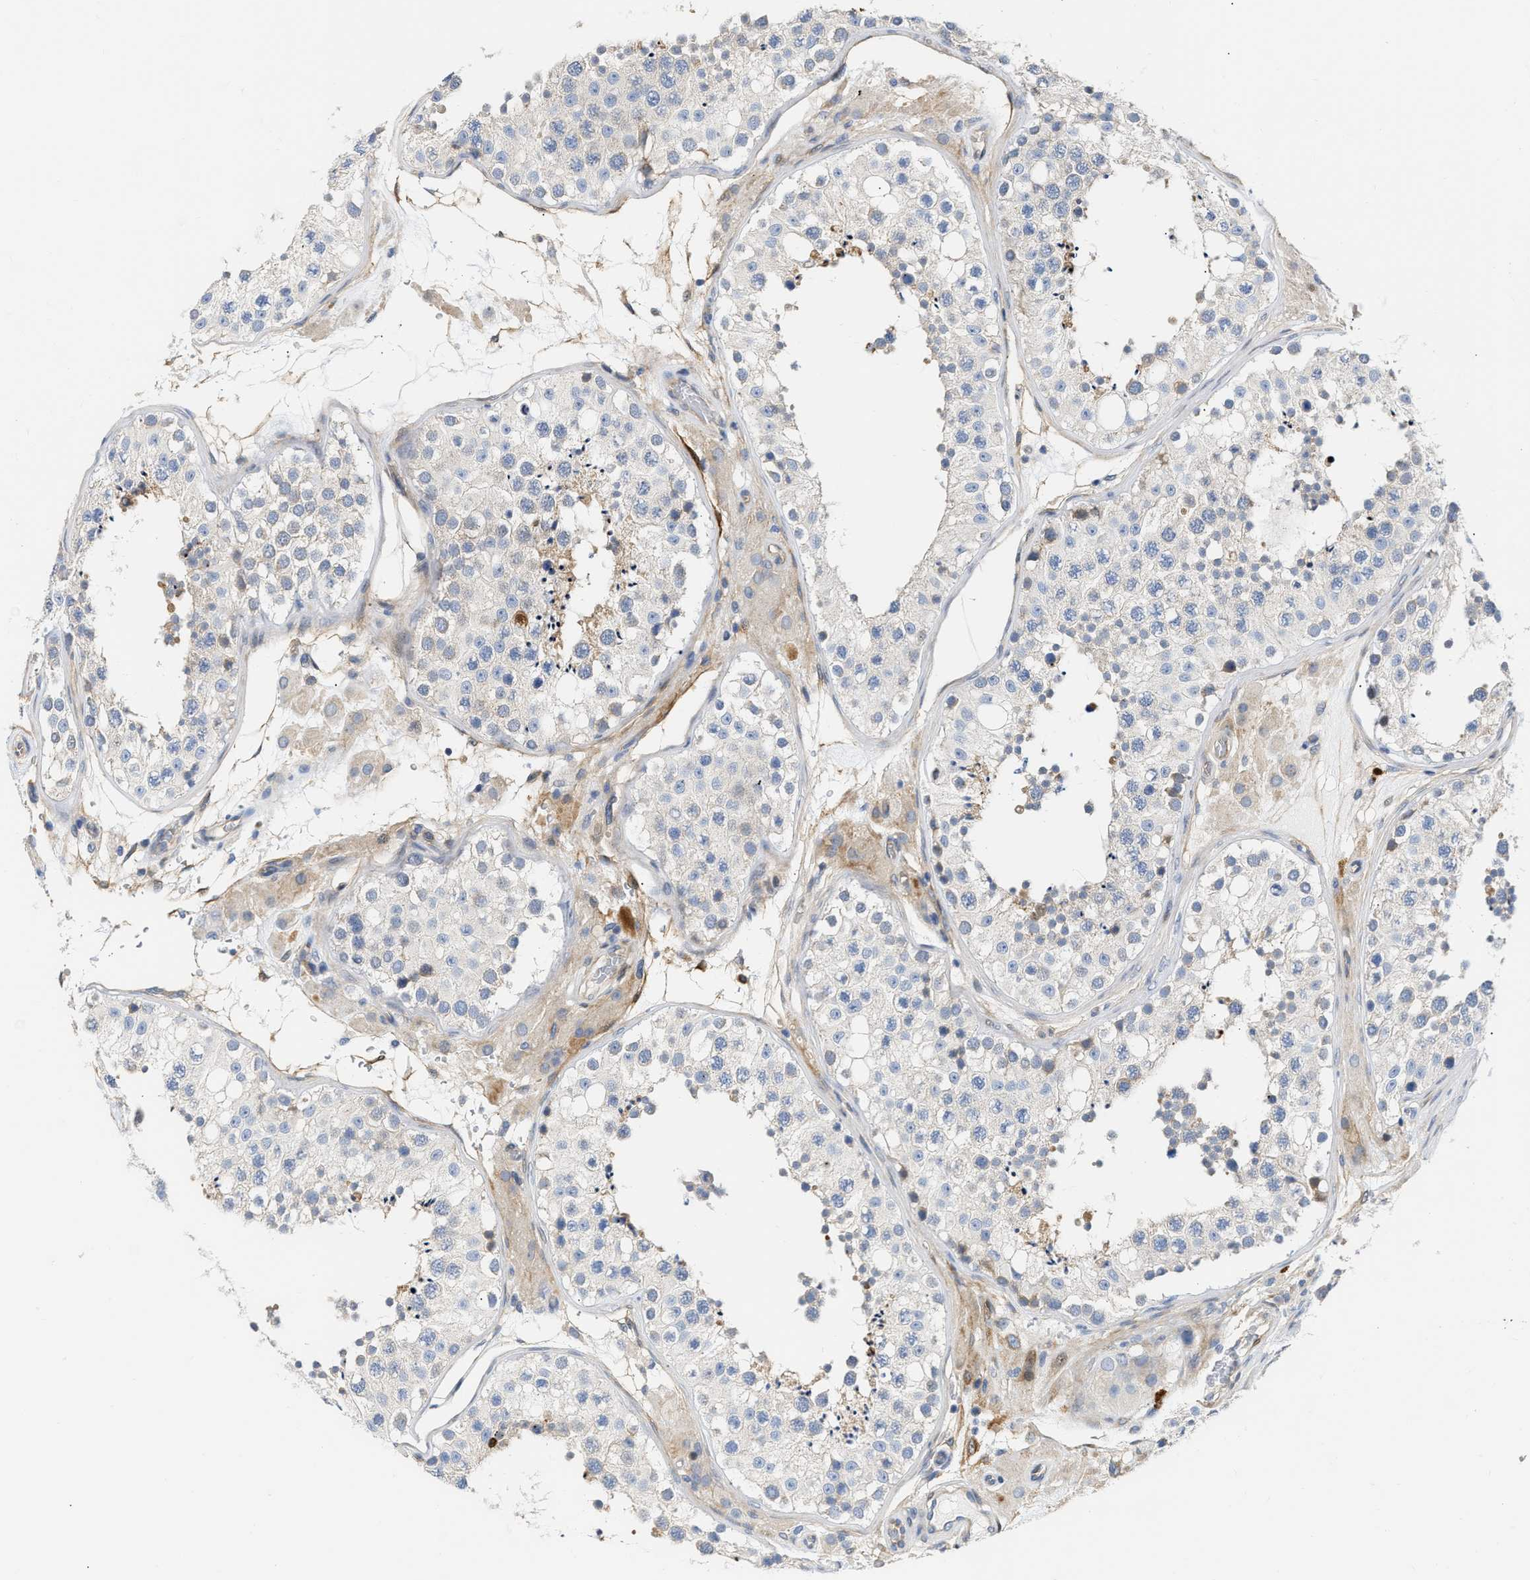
{"staining": {"intensity": "negative", "quantity": "none", "location": "none"}, "tissue": "testis", "cell_type": "Cells in seminiferous ducts", "image_type": "normal", "snomed": [{"axis": "morphology", "description": "Normal tissue, NOS"}, {"axis": "topography", "description": "Testis"}], "caption": "Cells in seminiferous ducts are negative for brown protein staining in unremarkable testis. Nuclei are stained in blue.", "gene": "FHL1", "patient": {"sex": "male", "age": 26}}